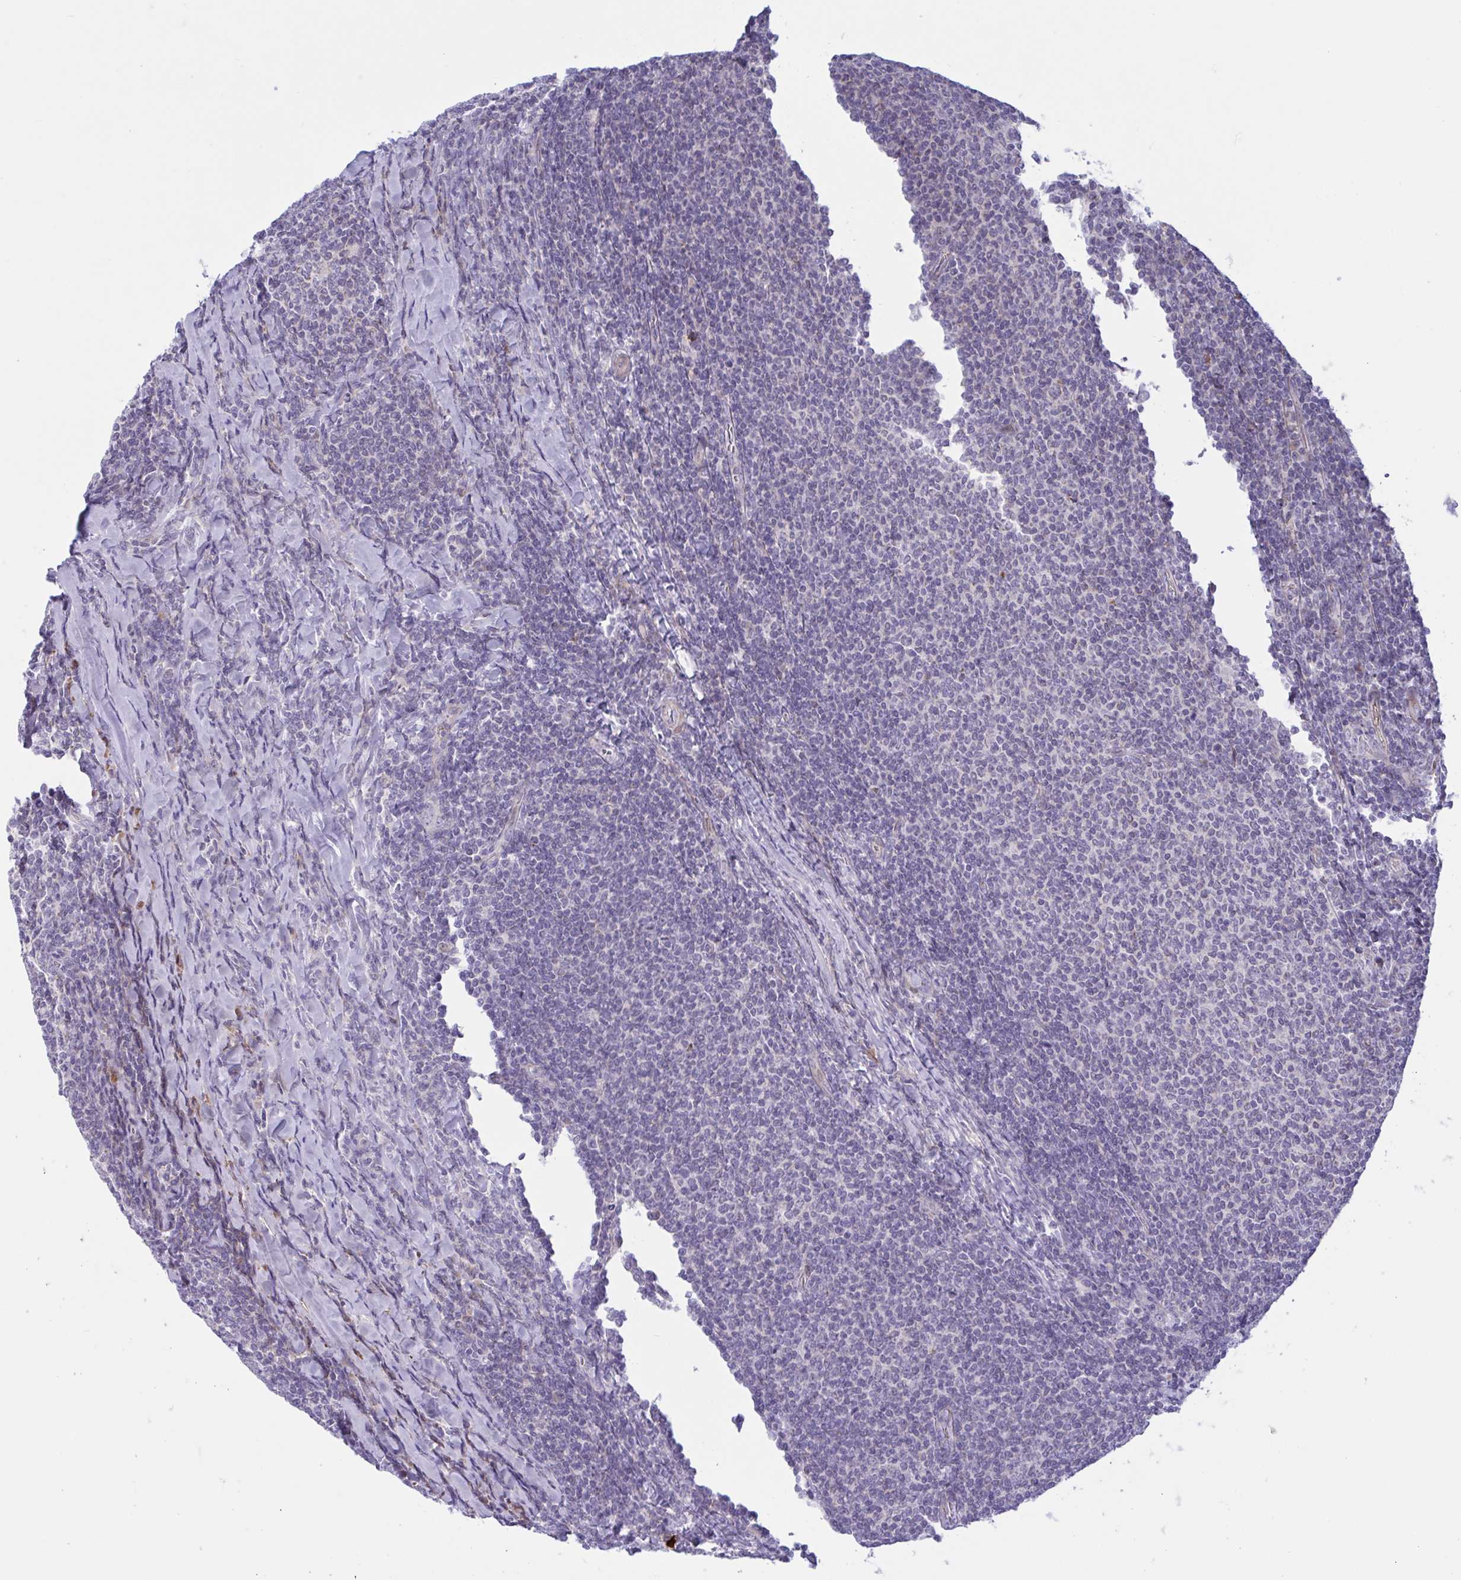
{"staining": {"intensity": "negative", "quantity": "none", "location": "none"}, "tissue": "lymphoma", "cell_type": "Tumor cells", "image_type": "cancer", "snomed": [{"axis": "morphology", "description": "Malignant lymphoma, non-Hodgkin's type, Low grade"}, {"axis": "topography", "description": "Lymph node"}], "caption": "Malignant lymphoma, non-Hodgkin's type (low-grade) was stained to show a protein in brown. There is no significant expression in tumor cells.", "gene": "VWC2", "patient": {"sex": "male", "age": 52}}